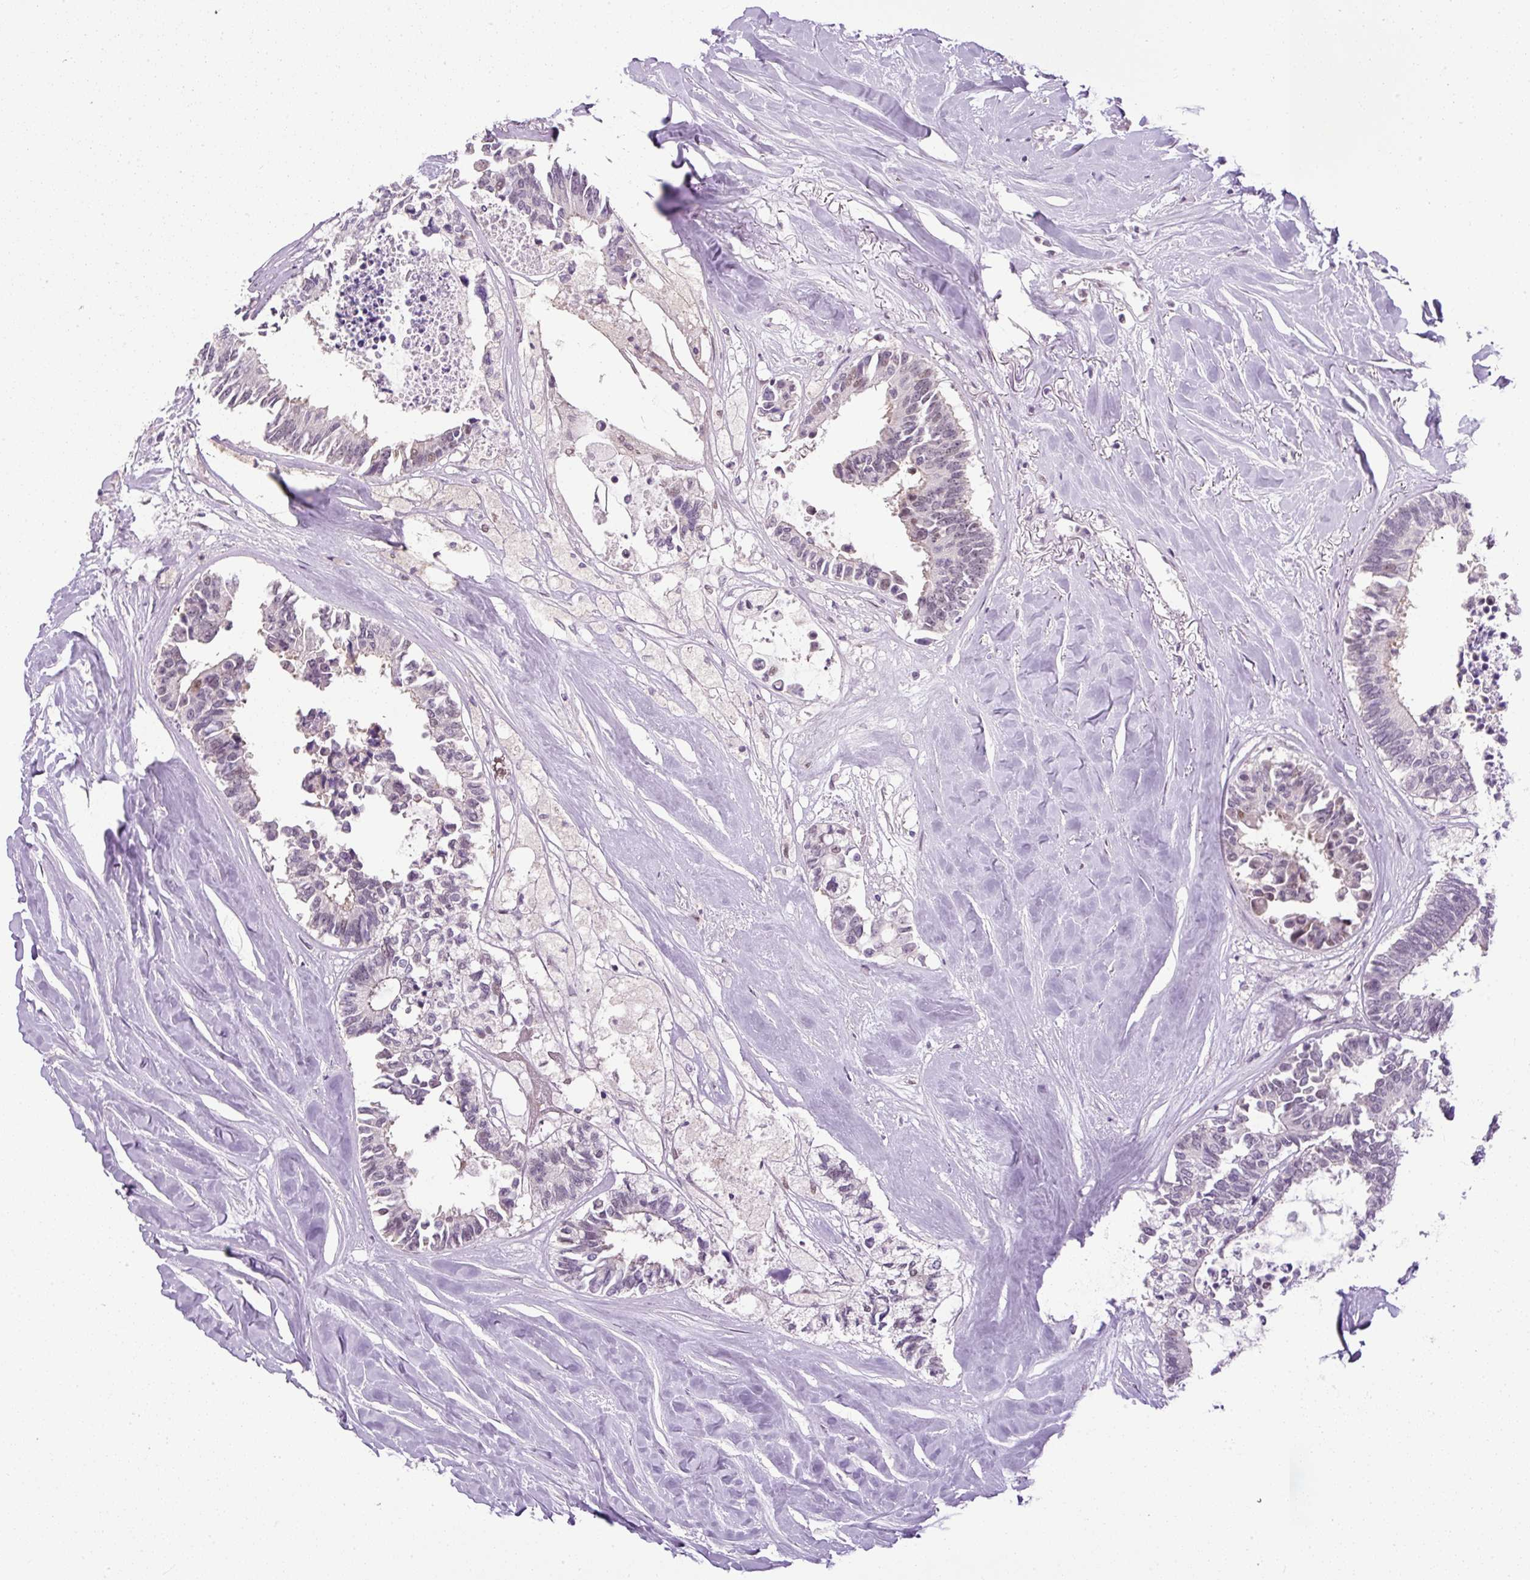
{"staining": {"intensity": "moderate", "quantity": "<25%", "location": "nuclear"}, "tissue": "colorectal cancer", "cell_type": "Tumor cells", "image_type": "cancer", "snomed": [{"axis": "morphology", "description": "Adenocarcinoma, NOS"}, {"axis": "topography", "description": "Colon"}, {"axis": "topography", "description": "Rectum"}], "caption": "Protein staining by immunohistochemistry (IHC) shows moderate nuclear positivity in about <25% of tumor cells in adenocarcinoma (colorectal).", "gene": "ARHGEF18", "patient": {"sex": "male", "age": 57}}